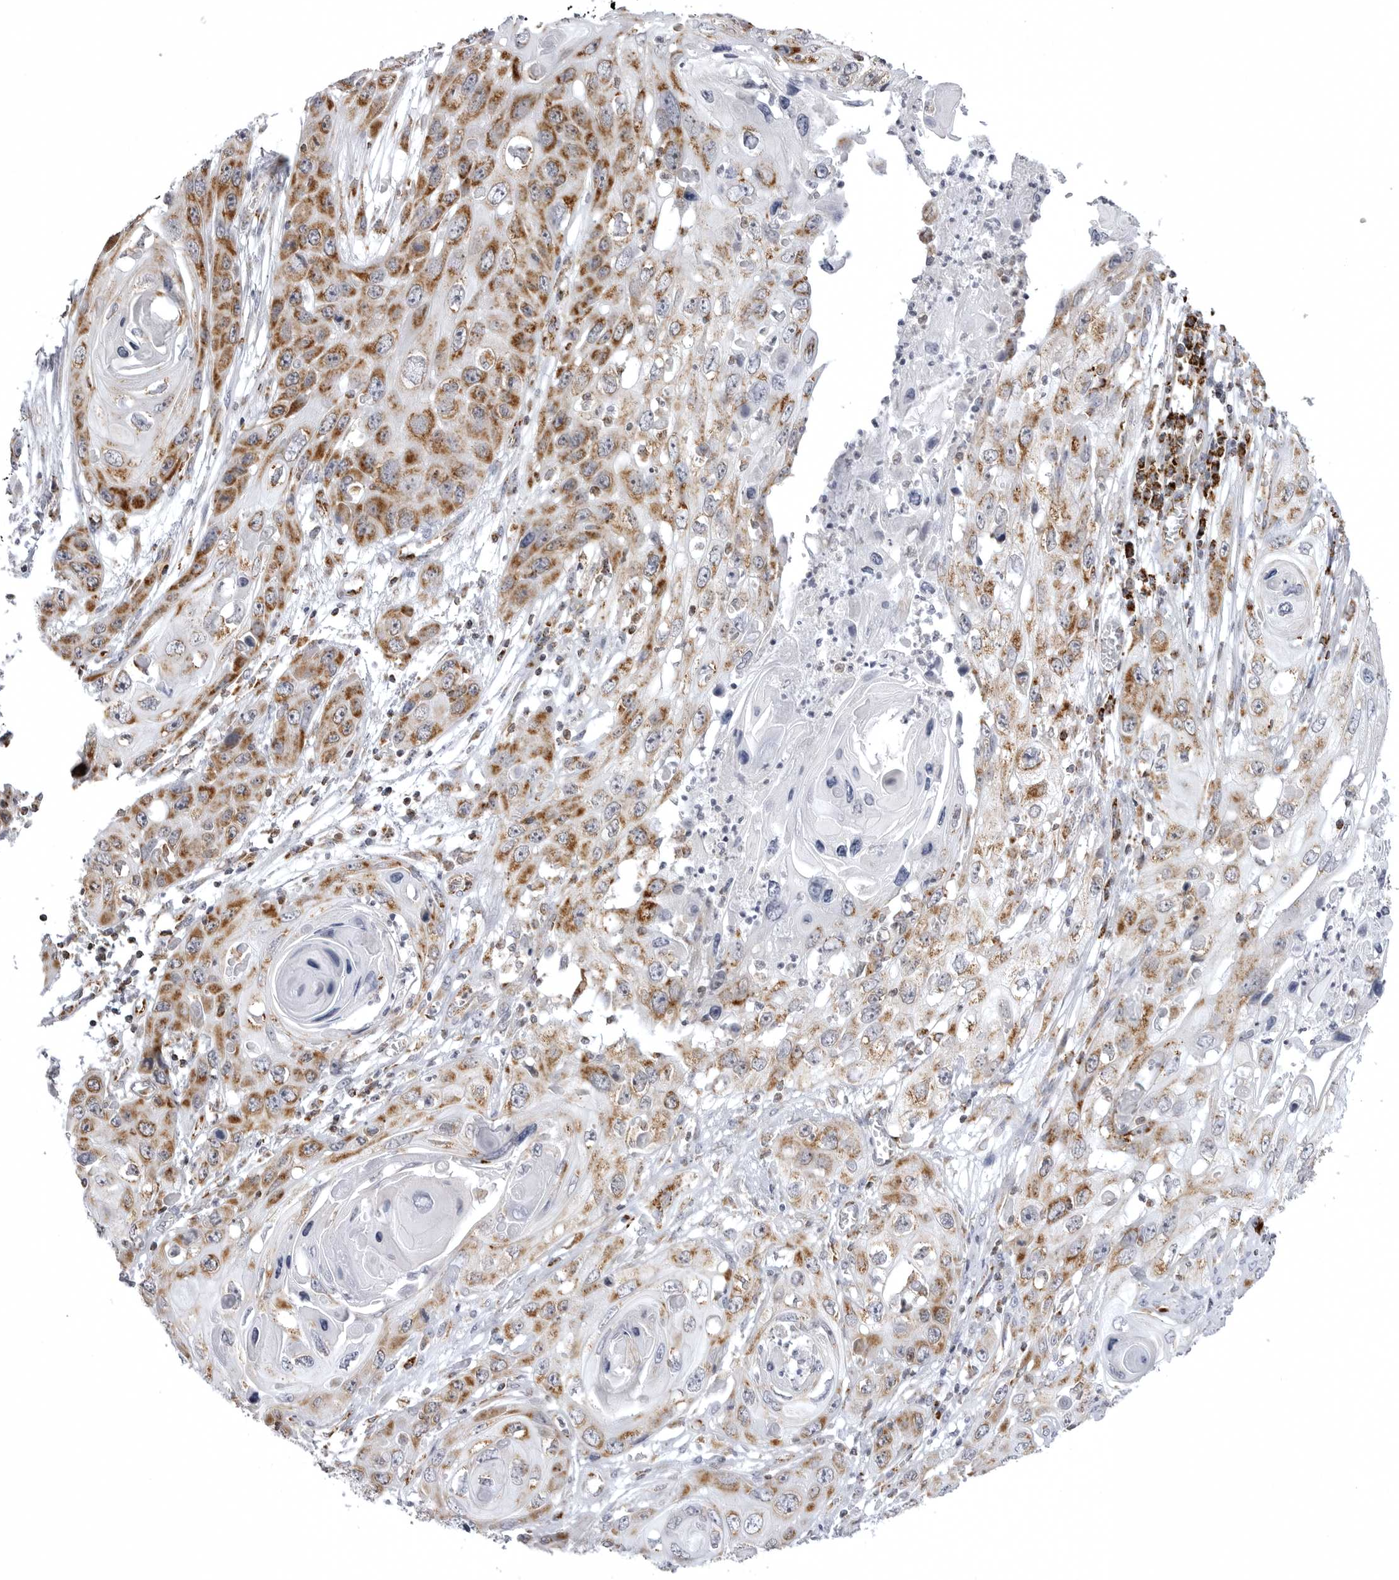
{"staining": {"intensity": "moderate", "quantity": ">75%", "location": "cytoplasmic/membranous"}, "tissue": "skin cancer", "cell_type": "Tumor cells", "image_type": "cancer", "snomed": [{"axis": "morphology", "description": "Squamous cell carcinoma, NOS"}, {"axis": "topography", "description": "Skin"}], "caption": "Immunohistochemical staining of squamous cell carcinoma (skin) demonstrates medium levels of moderate cytoplasmic/membranous protein positivity in approximately >75% of tumor cells.", "gene": "TUFM", "patient": {"sex": "male", "age": 55}}